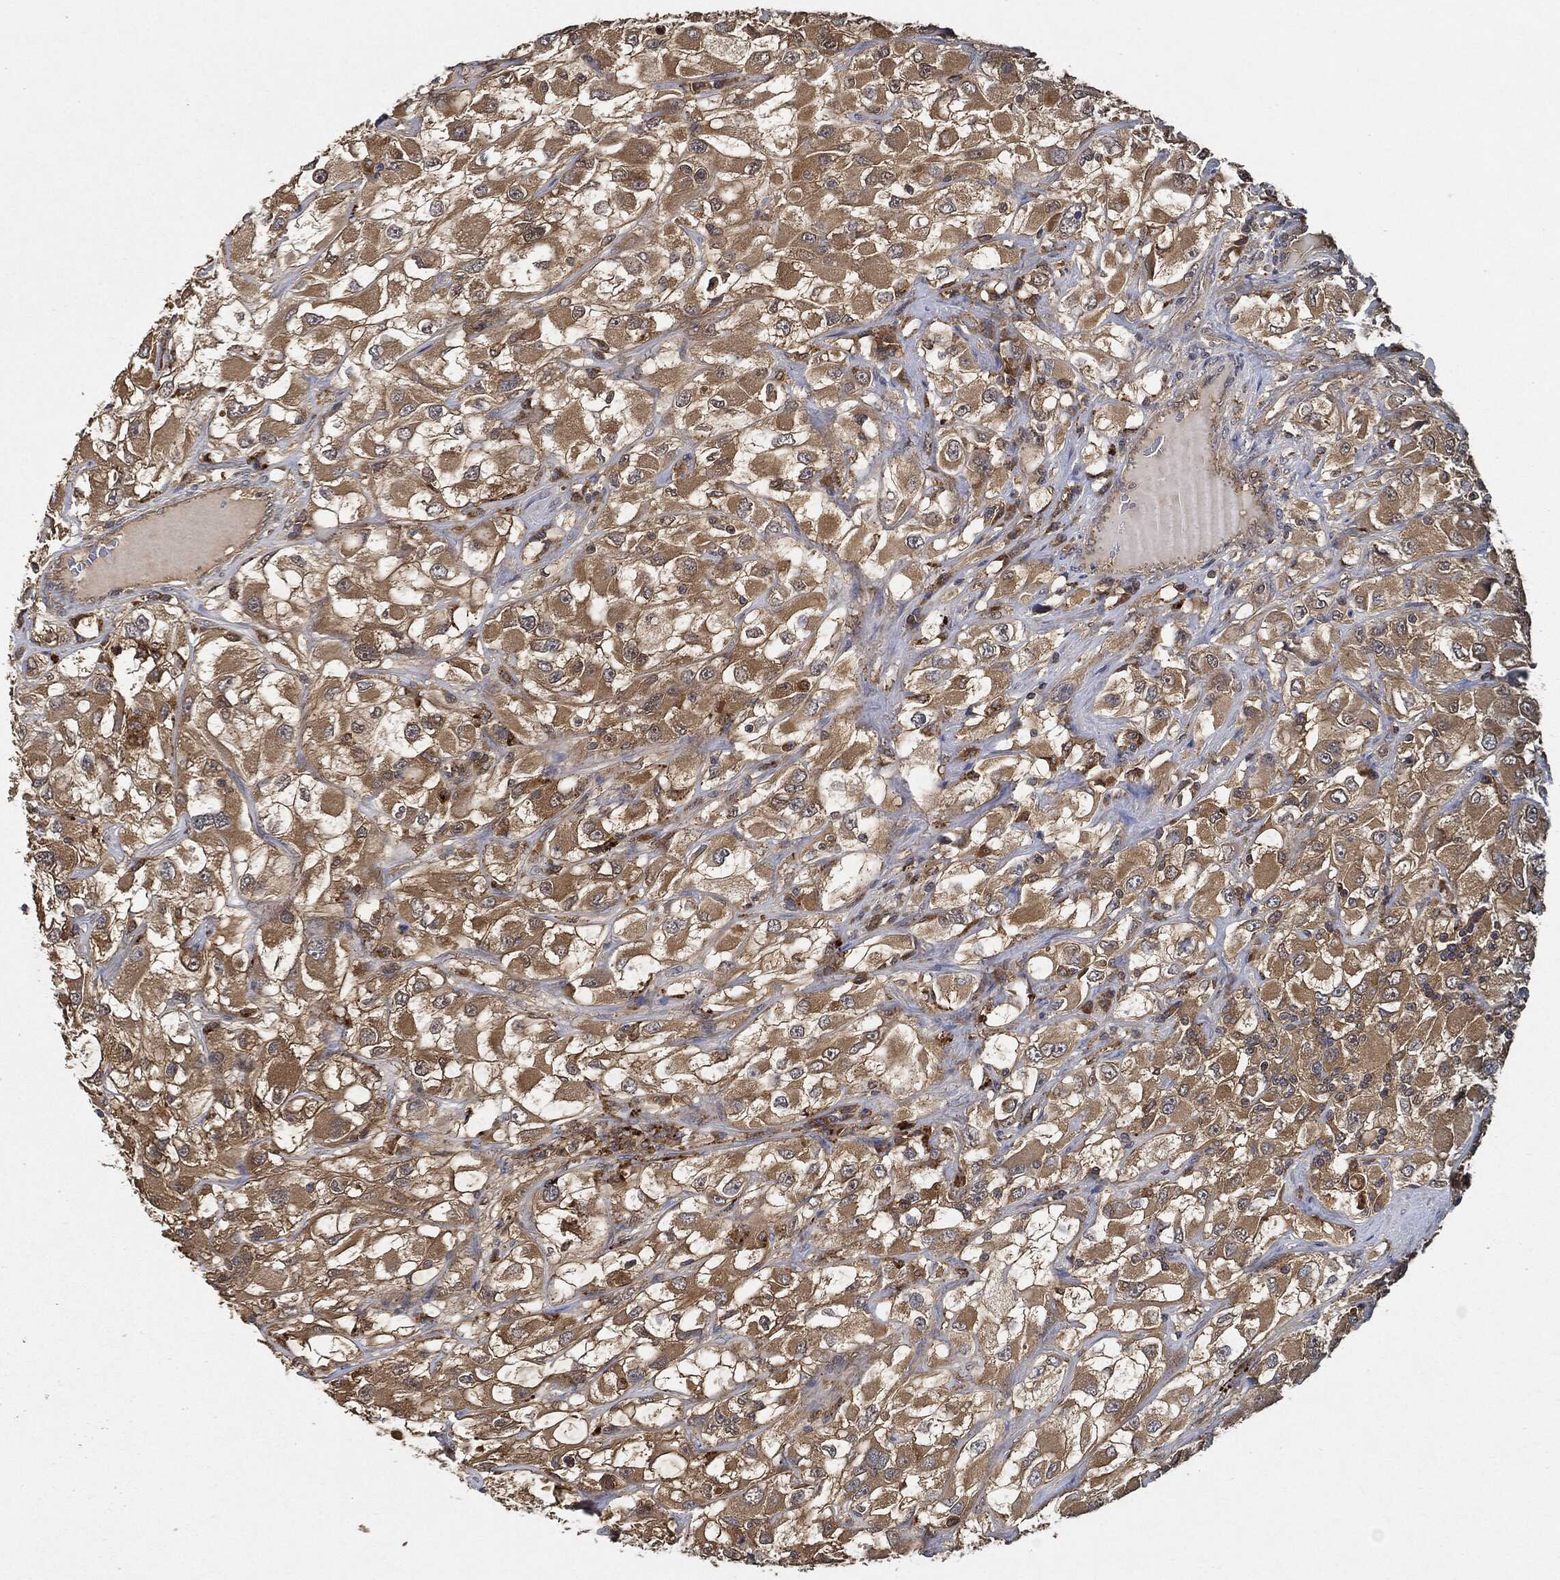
{"staining": {"intensity": "moderate", "quantity": ">75%", "location": "cytoplasmic/membranous"}, "tissue": "renal cancer", "cell_type": "Tumor cells", "image_type": "cancer", "snomed": [{"axis": "morphology", "description": "Adenocarcinoma, NOS"}, {"axis": "topography", "description": "Kidney"}], "caption": "Immunohistochemical staining of human renal adenocarcinoma reveals moderate cytoplasmic/membranous protein staining in about >75% of tumor cells.", "gene": "BRAF", "patient": {"sex": "female", "age": 52}}